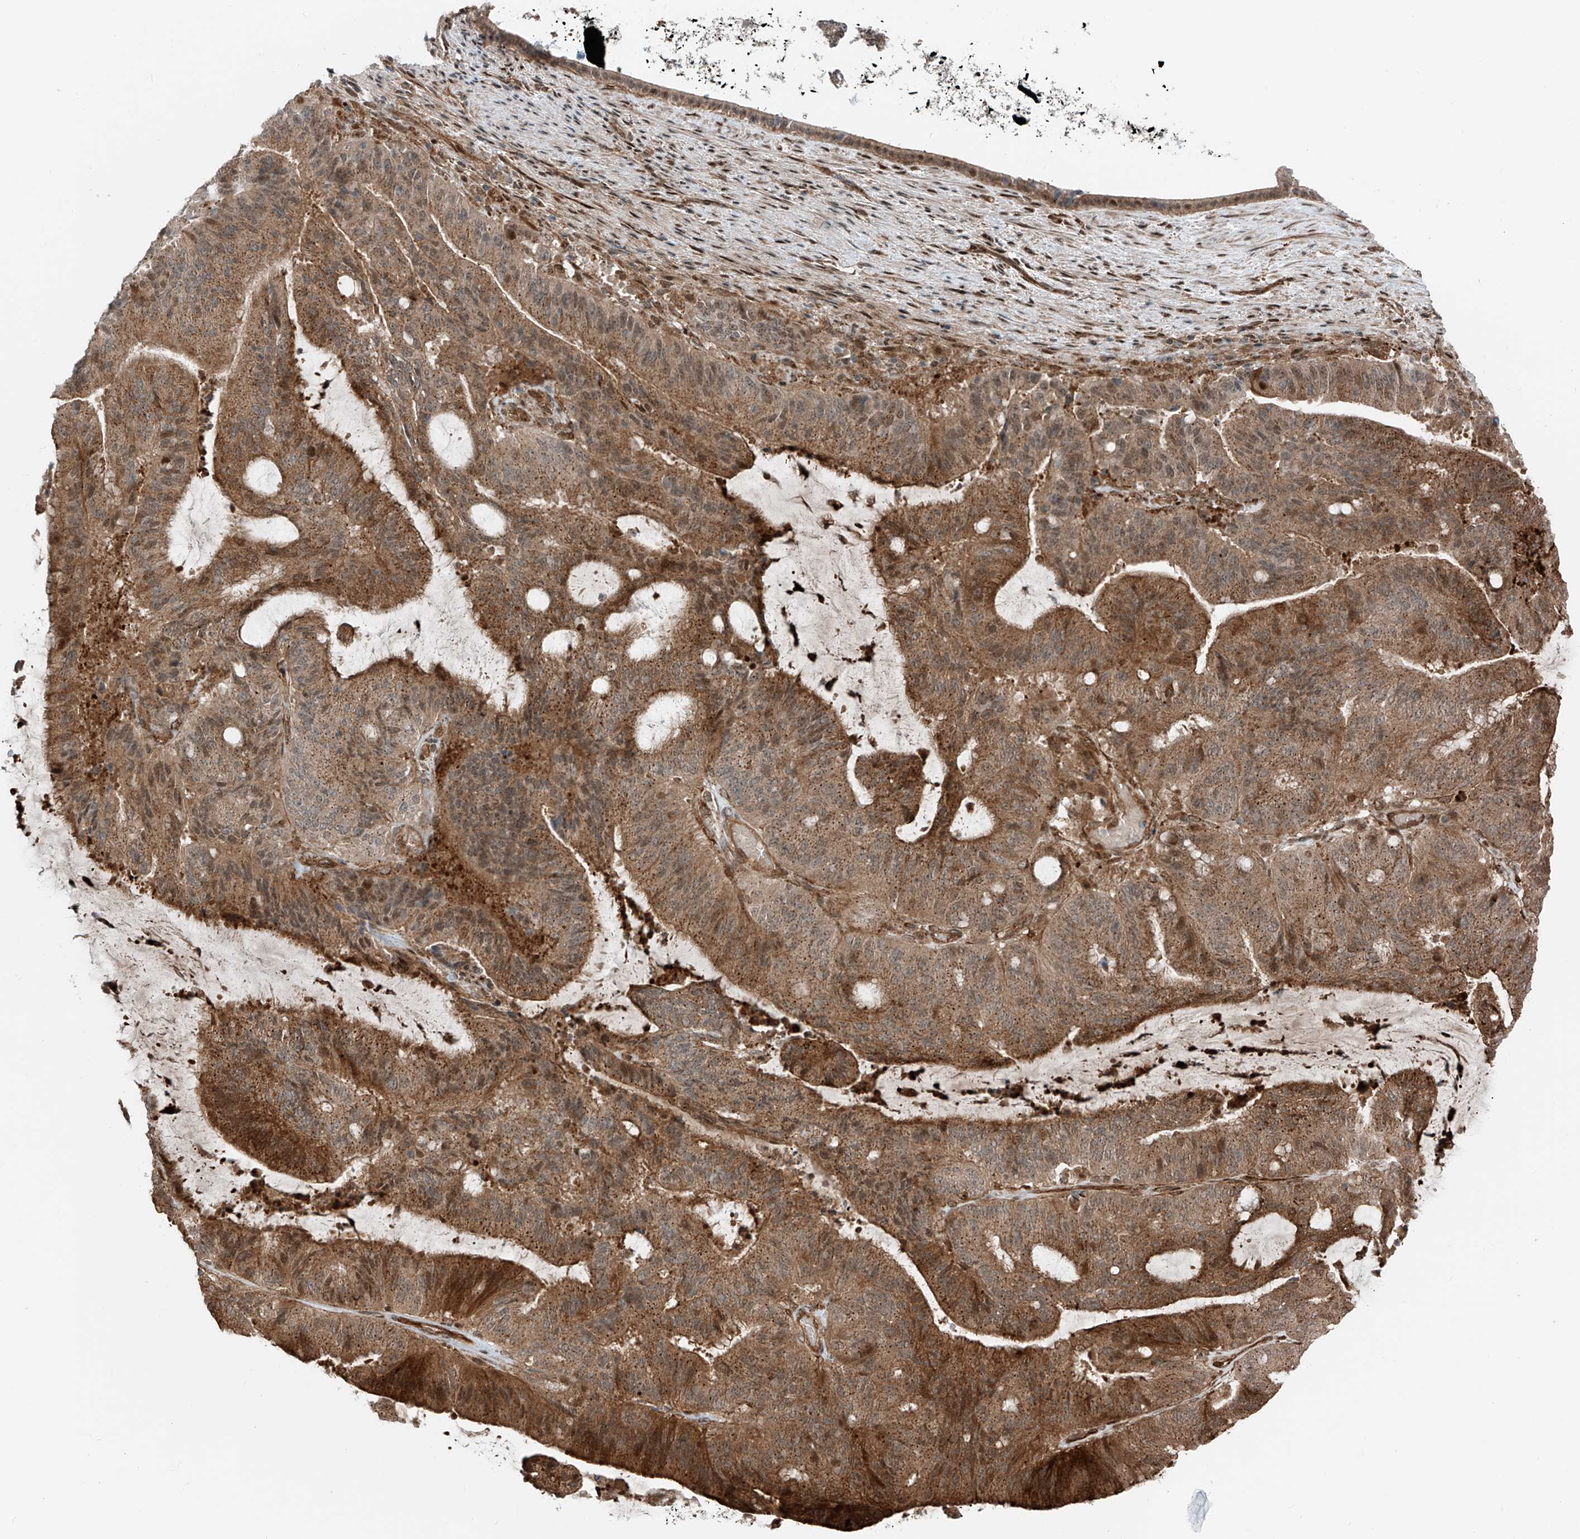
{"staining": {"intensity": "strong", "quantity": ">75%", "location": "cytoplasmic/membranous,nuclear"}, "tissue": "liver cancer", "cell_type": "Tumor cells", "image_type": "cancer", "snomed": [{"axis": "morphology", "description": "Normal tissue, NOS"}, {"axis": "morphology", "description": "Cholangiocarcinoma"}, {"axis": "topography", "description": "Liver"}, {"axis": "topography", "description": "Peripheral nerve tissue"}], "caption": "Cholangiocarcinoma (liver) tissue demonstrates strong cytoplasmic/membranous and nuclear positivity in about >75% of tumor cells", "gene": "USP48", "patient": {"sex": "female", "age": 73}}